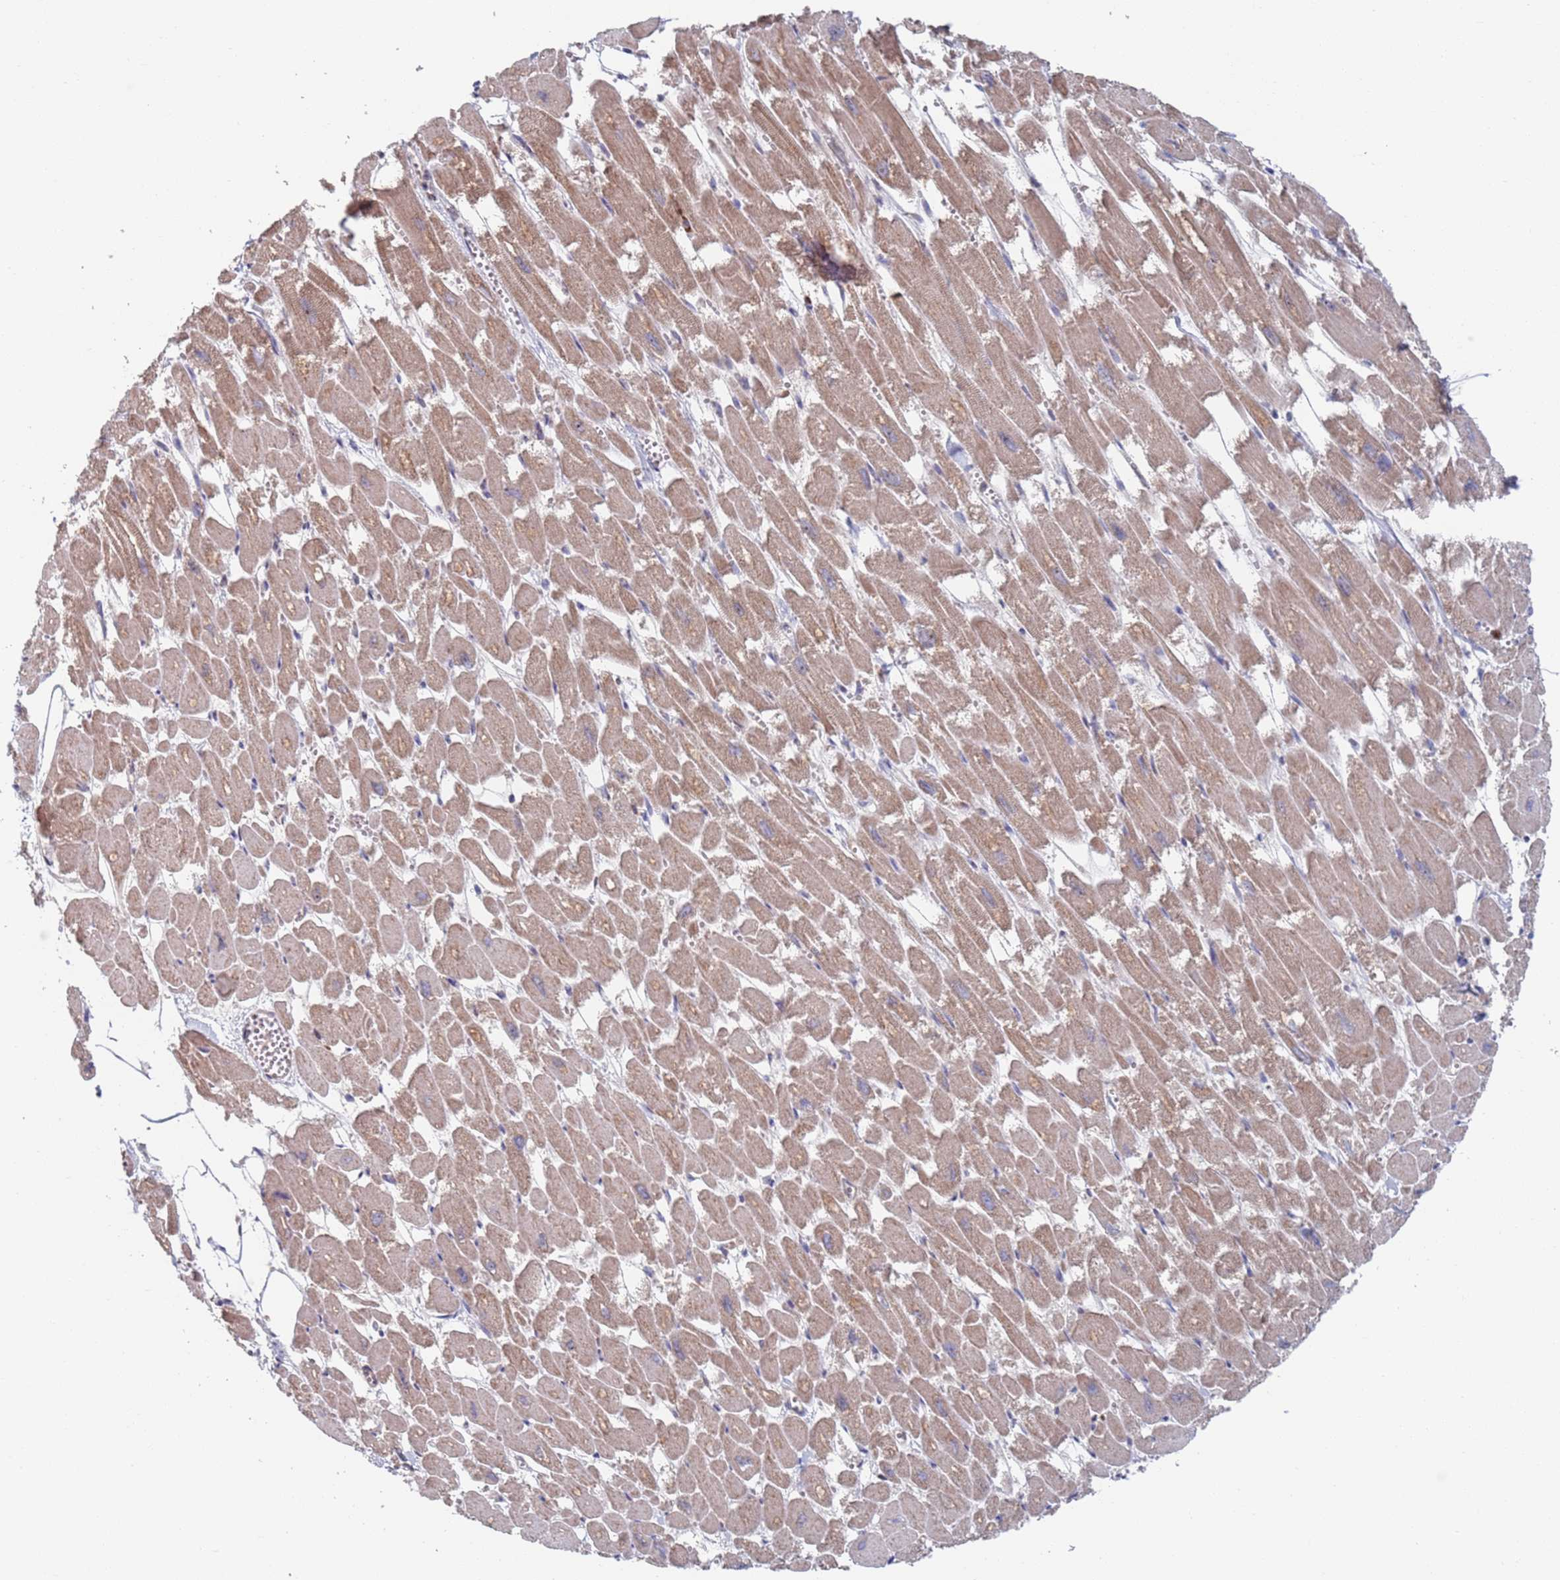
{"staining": {"intensity": "moderate", "quantity": "25%-75%", "location": "cytoplasmic/membranous,nuclear"}, "tissue": "heart muscle", "cell_type": "Cardiomyocytes", "image_type": "normal", "snomed": [{"axis": "morphology", "description": "Normal tissue, NOS"}, {"axis": "topography", "description": "Heart"}], "caption": "Moderate cytoplasmic/membranous,nuclear positivity is seen in approximately 25%-75% of cardiomyocytes in benign heart muscle.", "gene": "RPP25", "patient": {"sex": "male", "age": 54}}